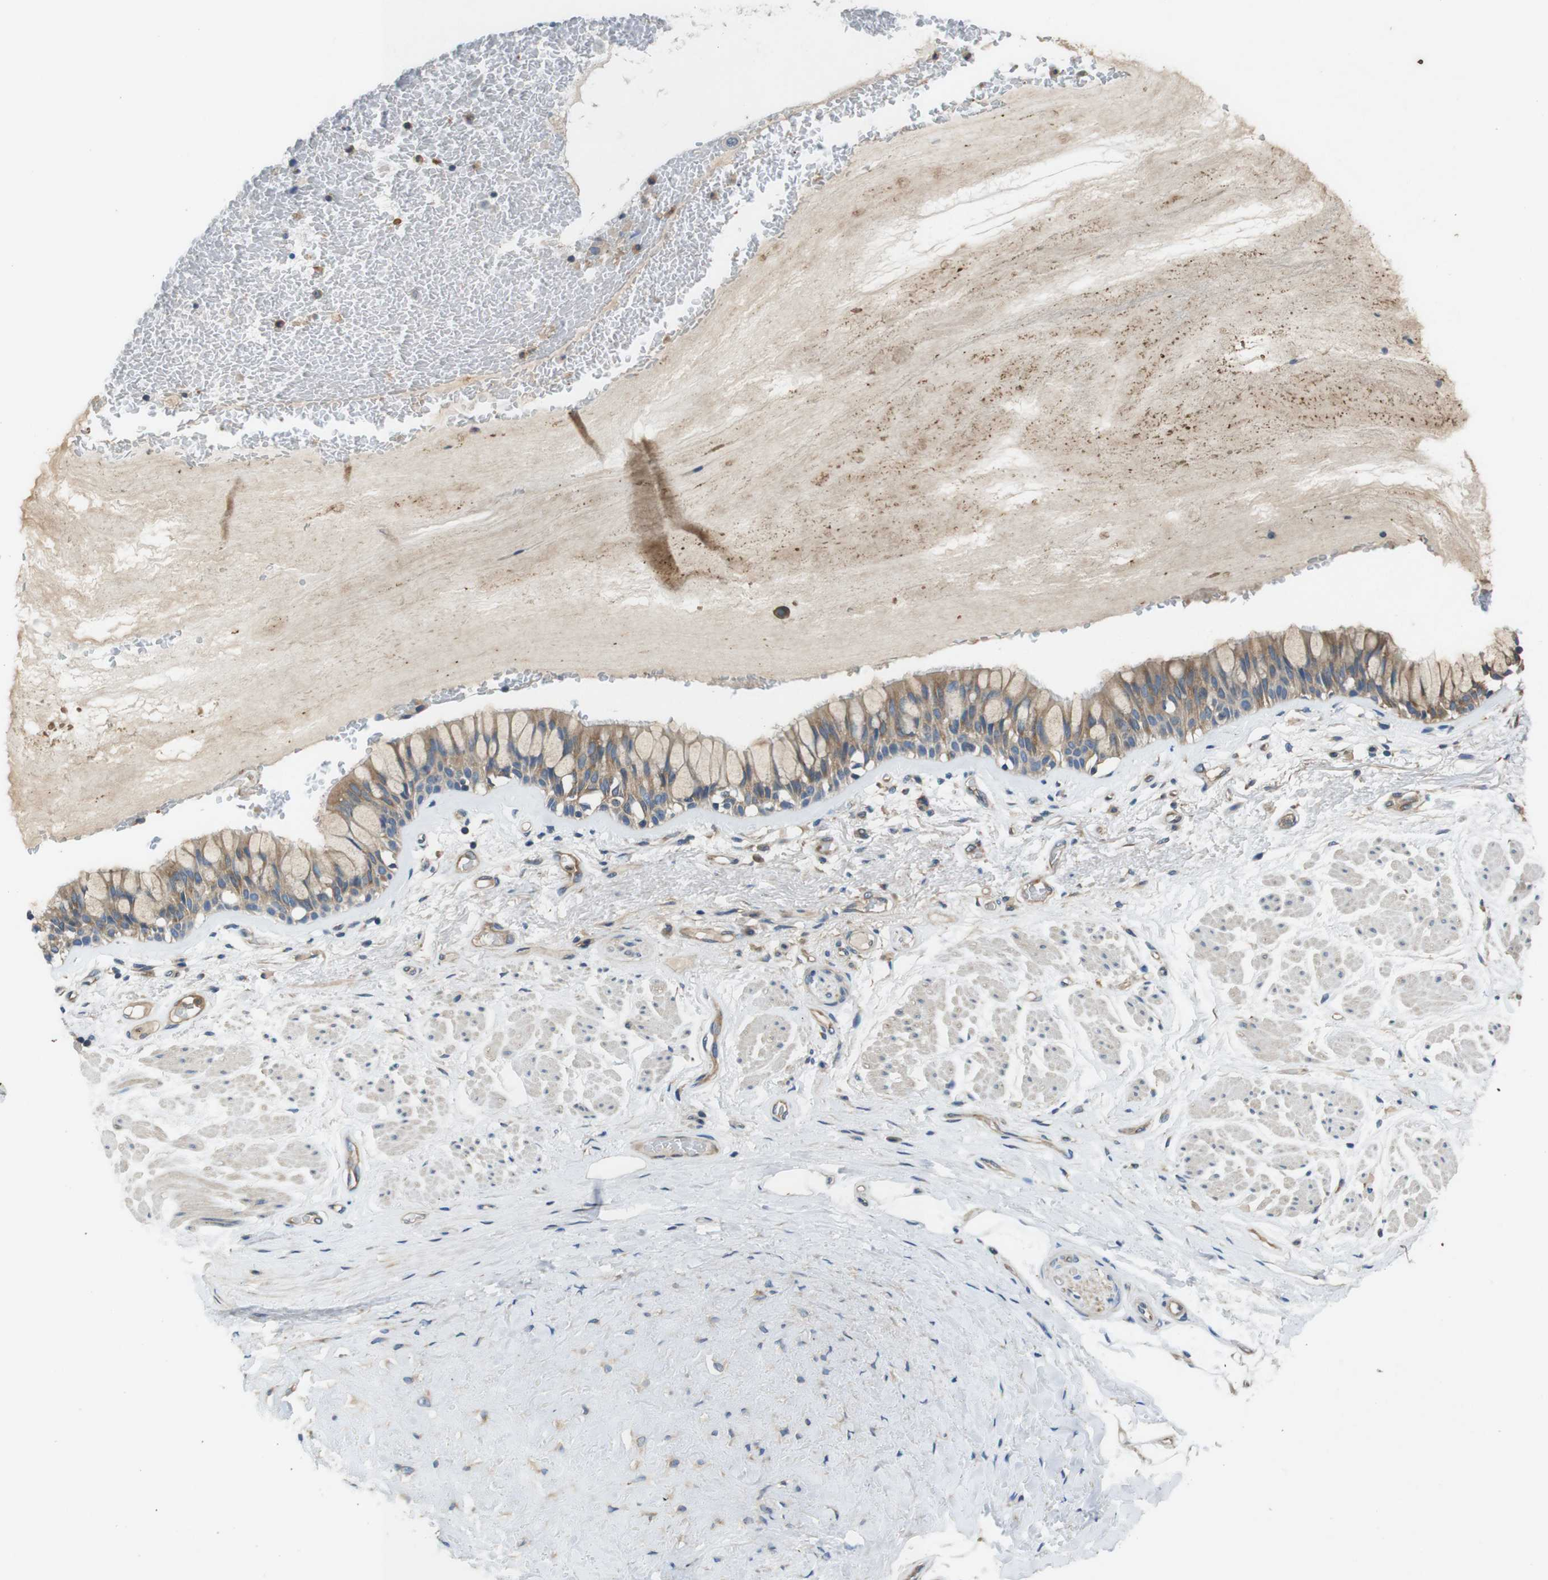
{"staining": {"intensity": "moderate", "quantity": ">75%", "location": "cytoplasmic/membranous"}, "tissue": "bronchus", "cell_type": "Respiratory epithelial cells", "image_type": "normal", "snomed": [{"axis": "morphology", "description": "Normal tissue, NOS"}, {"axis": "topography", "description": "Bronchus"}], "caption": "Protein staining of benign bronchus displays moderate cytoplasmic/membranous staining in about >75% of respiratory epithelial cells. (DAB (3,3'-diaminobenzidine) IHC with brightfield microscopy, high magnification).", "gene": "DCTN1", "patient": {"sex": "male", "age": 66}}